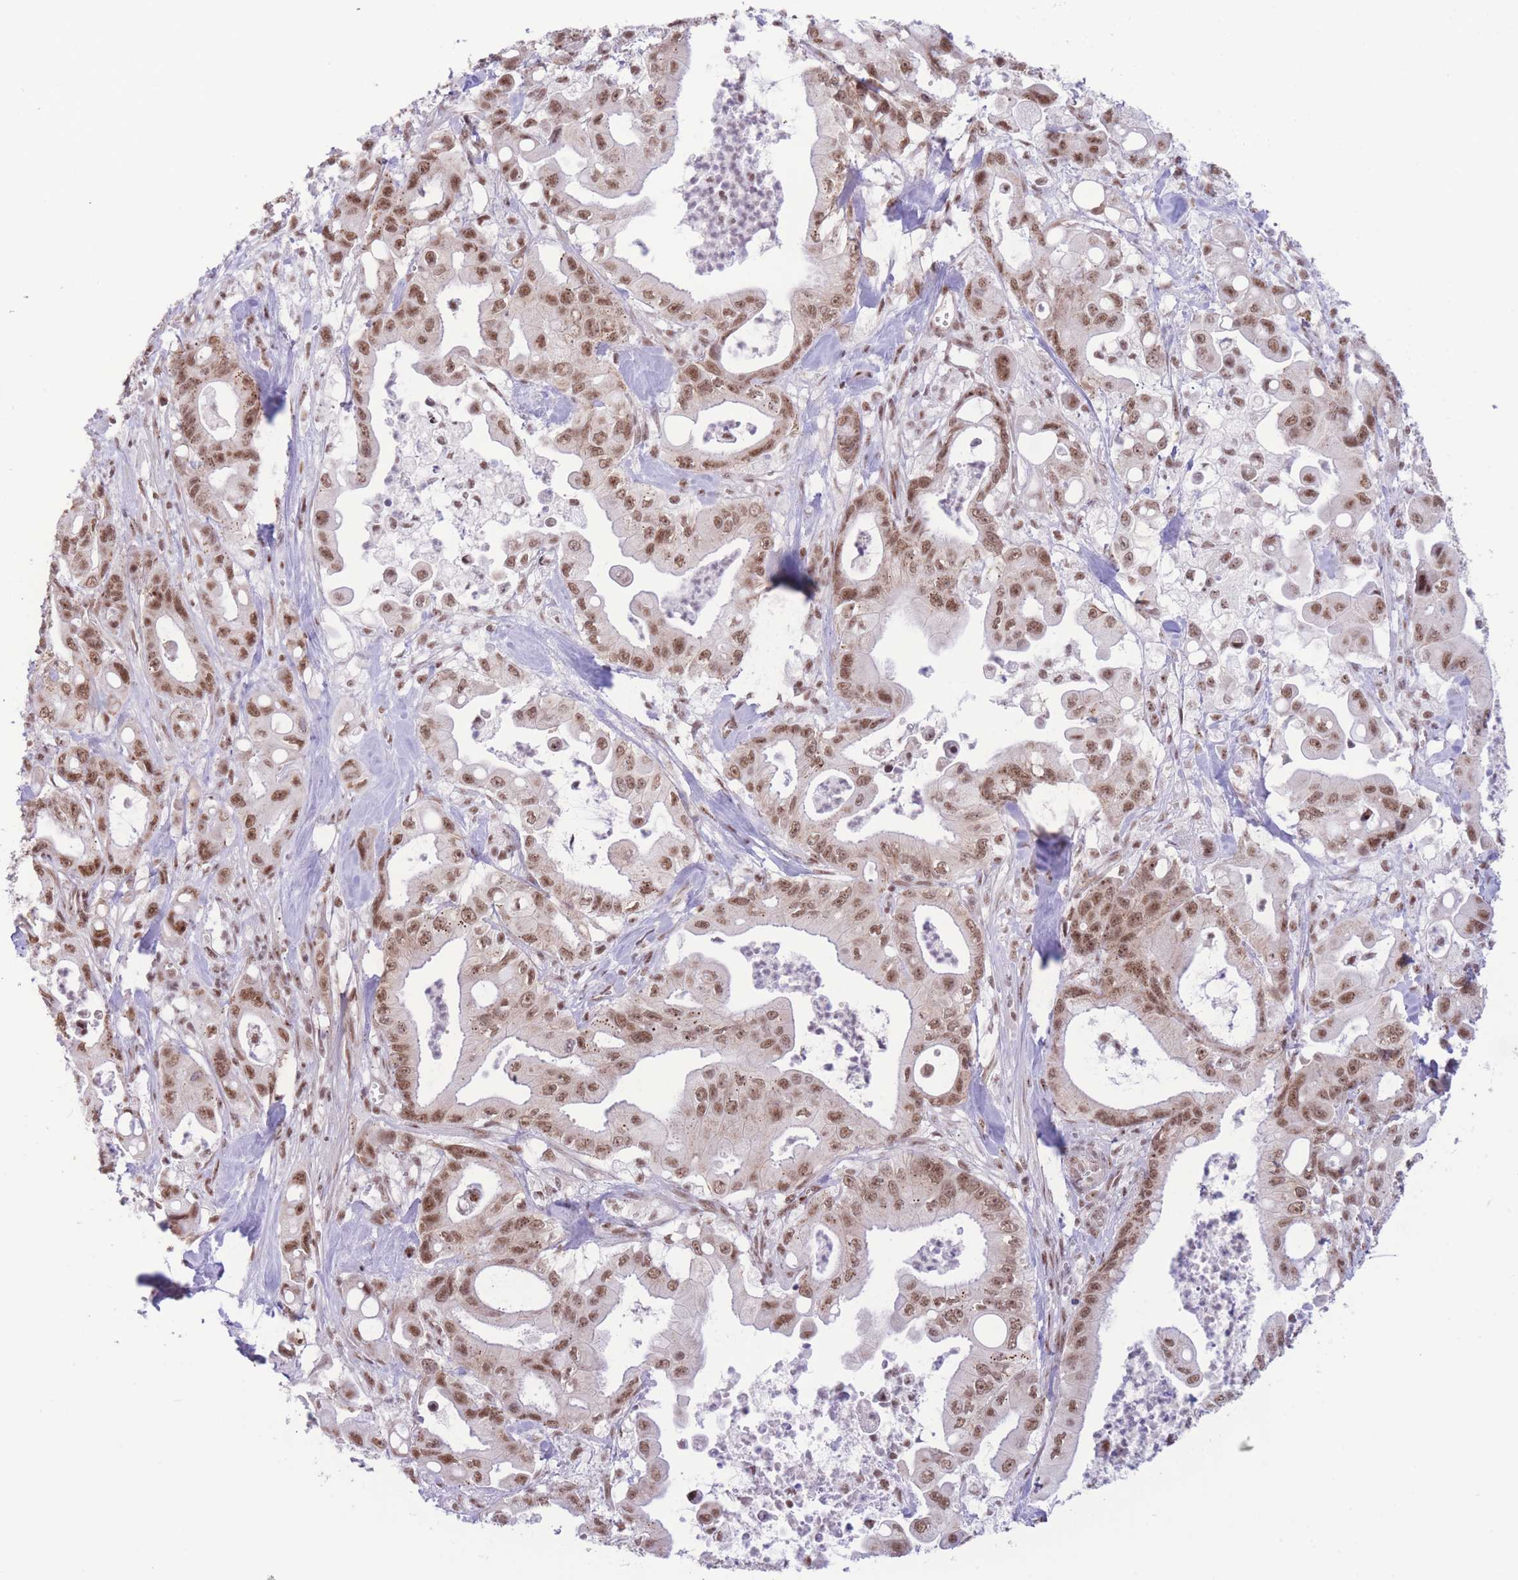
{"staining": {"intensity": "moderate", "quantity": ">75%", "location": "nuclear"}, "tissue": "pancreatic cancer", "cell_type": "Tumor cells", "image_type": "cancer", "snomed": [{"axis": "morphology", "description": "Adenocarcinoma, NOS"}, {"axis": "topography", "description": "Pancreas"}], "caption": "This micrograph exhibits immunohistochemistry staining of human pancreatic cancer, with medium moderate nuclear staining in approximately >75% of tumor cells.", "gene": "PCIF1", "patient": {"sex": "male", "age": 68}}